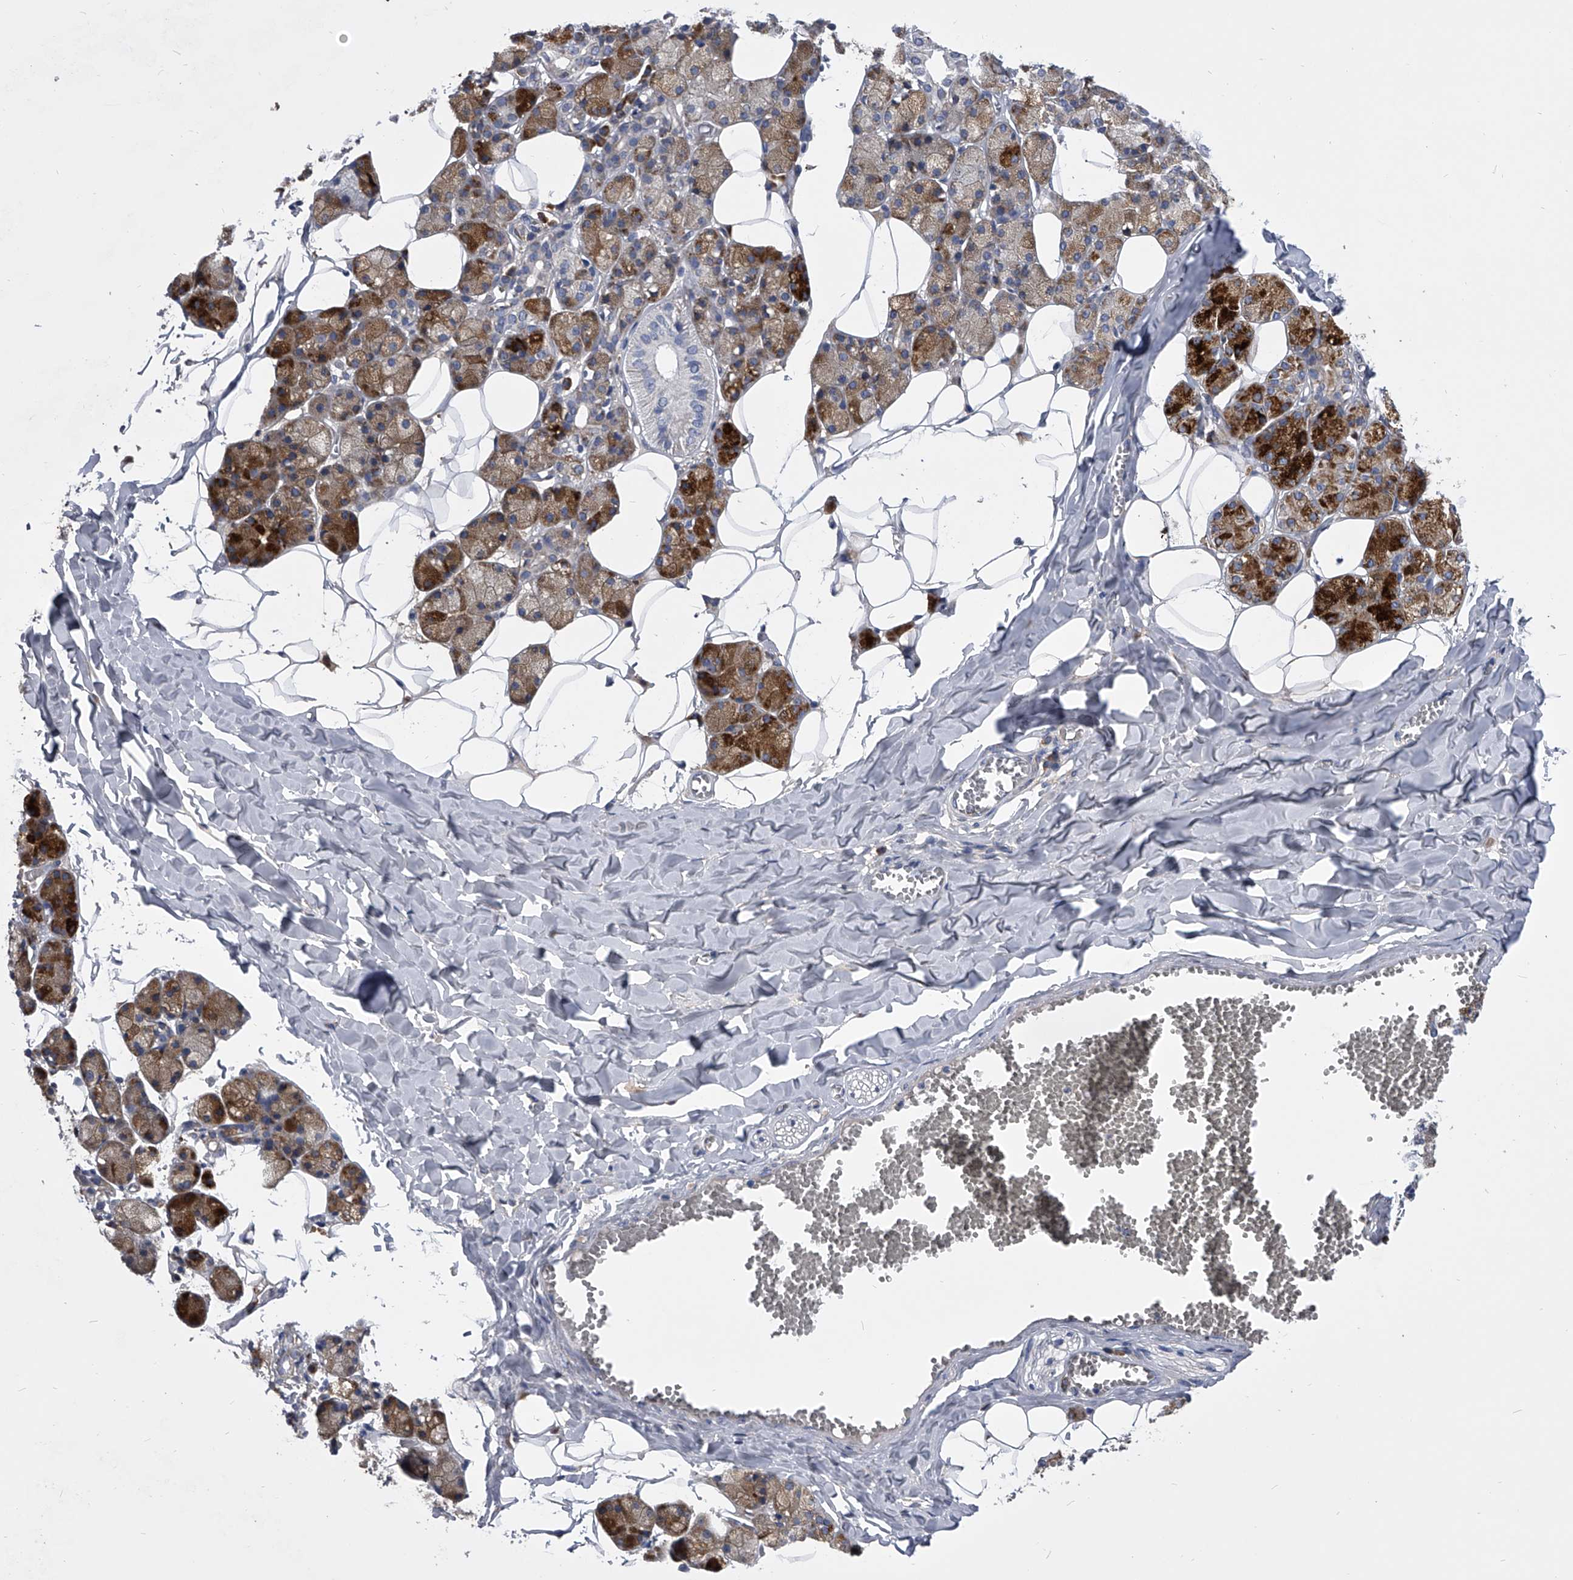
{"staining": {"intensity": "moderate", "quantity": "25%-75%", "location": "cytoplasmic/membranous"}, "tissue": "salivary gland", "cell_type": "Glandular cells", "image_type": "normal", "snomed": [{"axis": "morphology", "description": "Normal tissue, NOS"}, {"axis": "topography", "description": "Salivary gland"}], "caption": "The photomicrograph displays immunohistochemical staining of normal salivary gland. There is moderate cytoplasmic/membranous expression is present in approximately 25%-75% of glandular cells. The protein is shown in brown color, while the nuclei are stained blue.", "gene": "CCR4", "patient": {"sex": "female", "age": 33}}